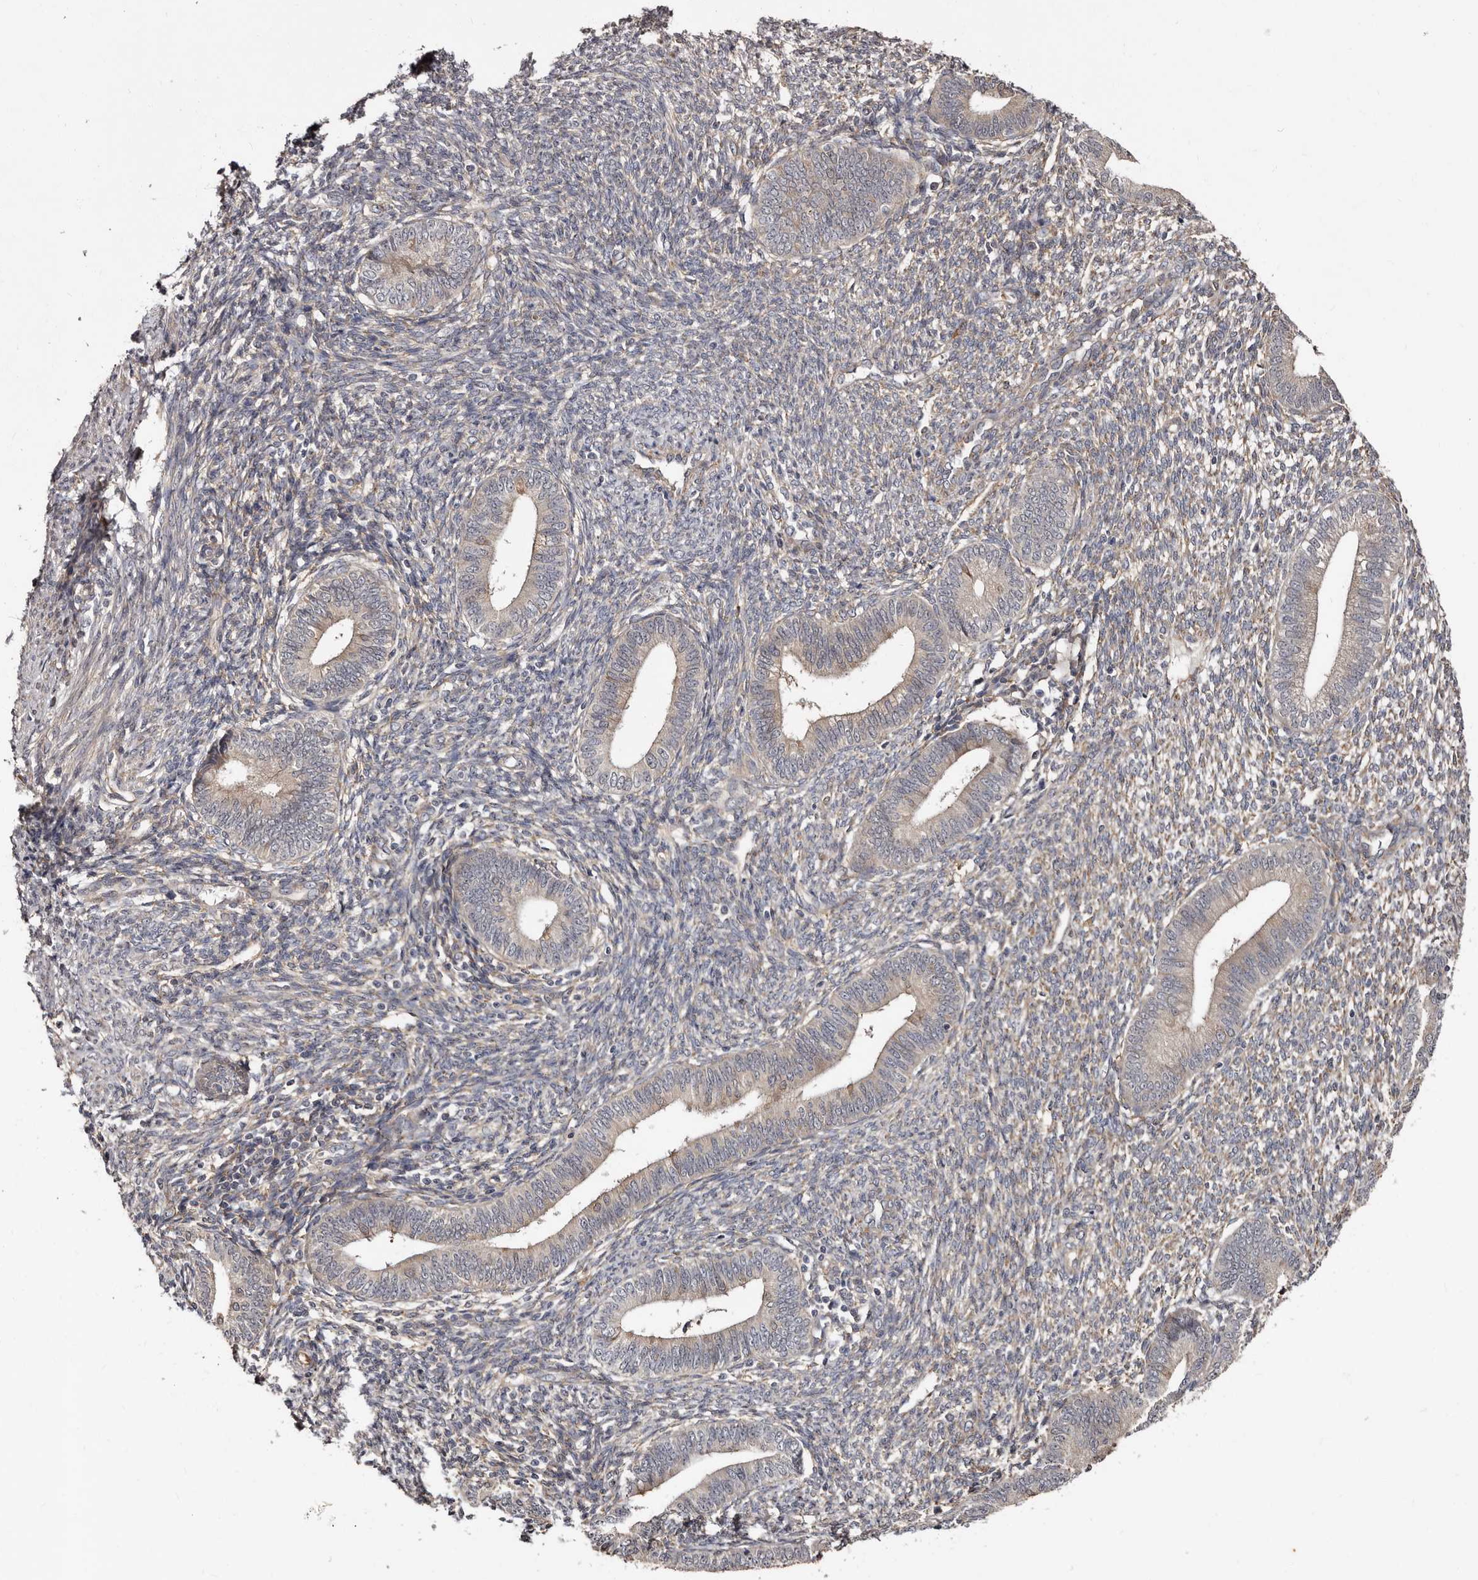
{"staining": {"intensity": "weak", "quantity": "25%-75%", "location": "cytoplasmic/membranous"}, "tissue": "endometrium", "cell_type": "Cells in endometrial stroma", "image_type": "normal", "snomed": [{"axis": "morphology", "description": "Normal tissue, NOS"}, {"axis": "topography", "description": "Endometrium"}], "caption": "An immunohistochemistry histopathology image of unremarkable tissue is shown. Protein staining in brown highlights weak cytoplasmic/membranous positivity in endometrium within cells in endometrial stroma.", "gene": "TBC1D22B", "patient": {"sex": "female", "age": 46}}